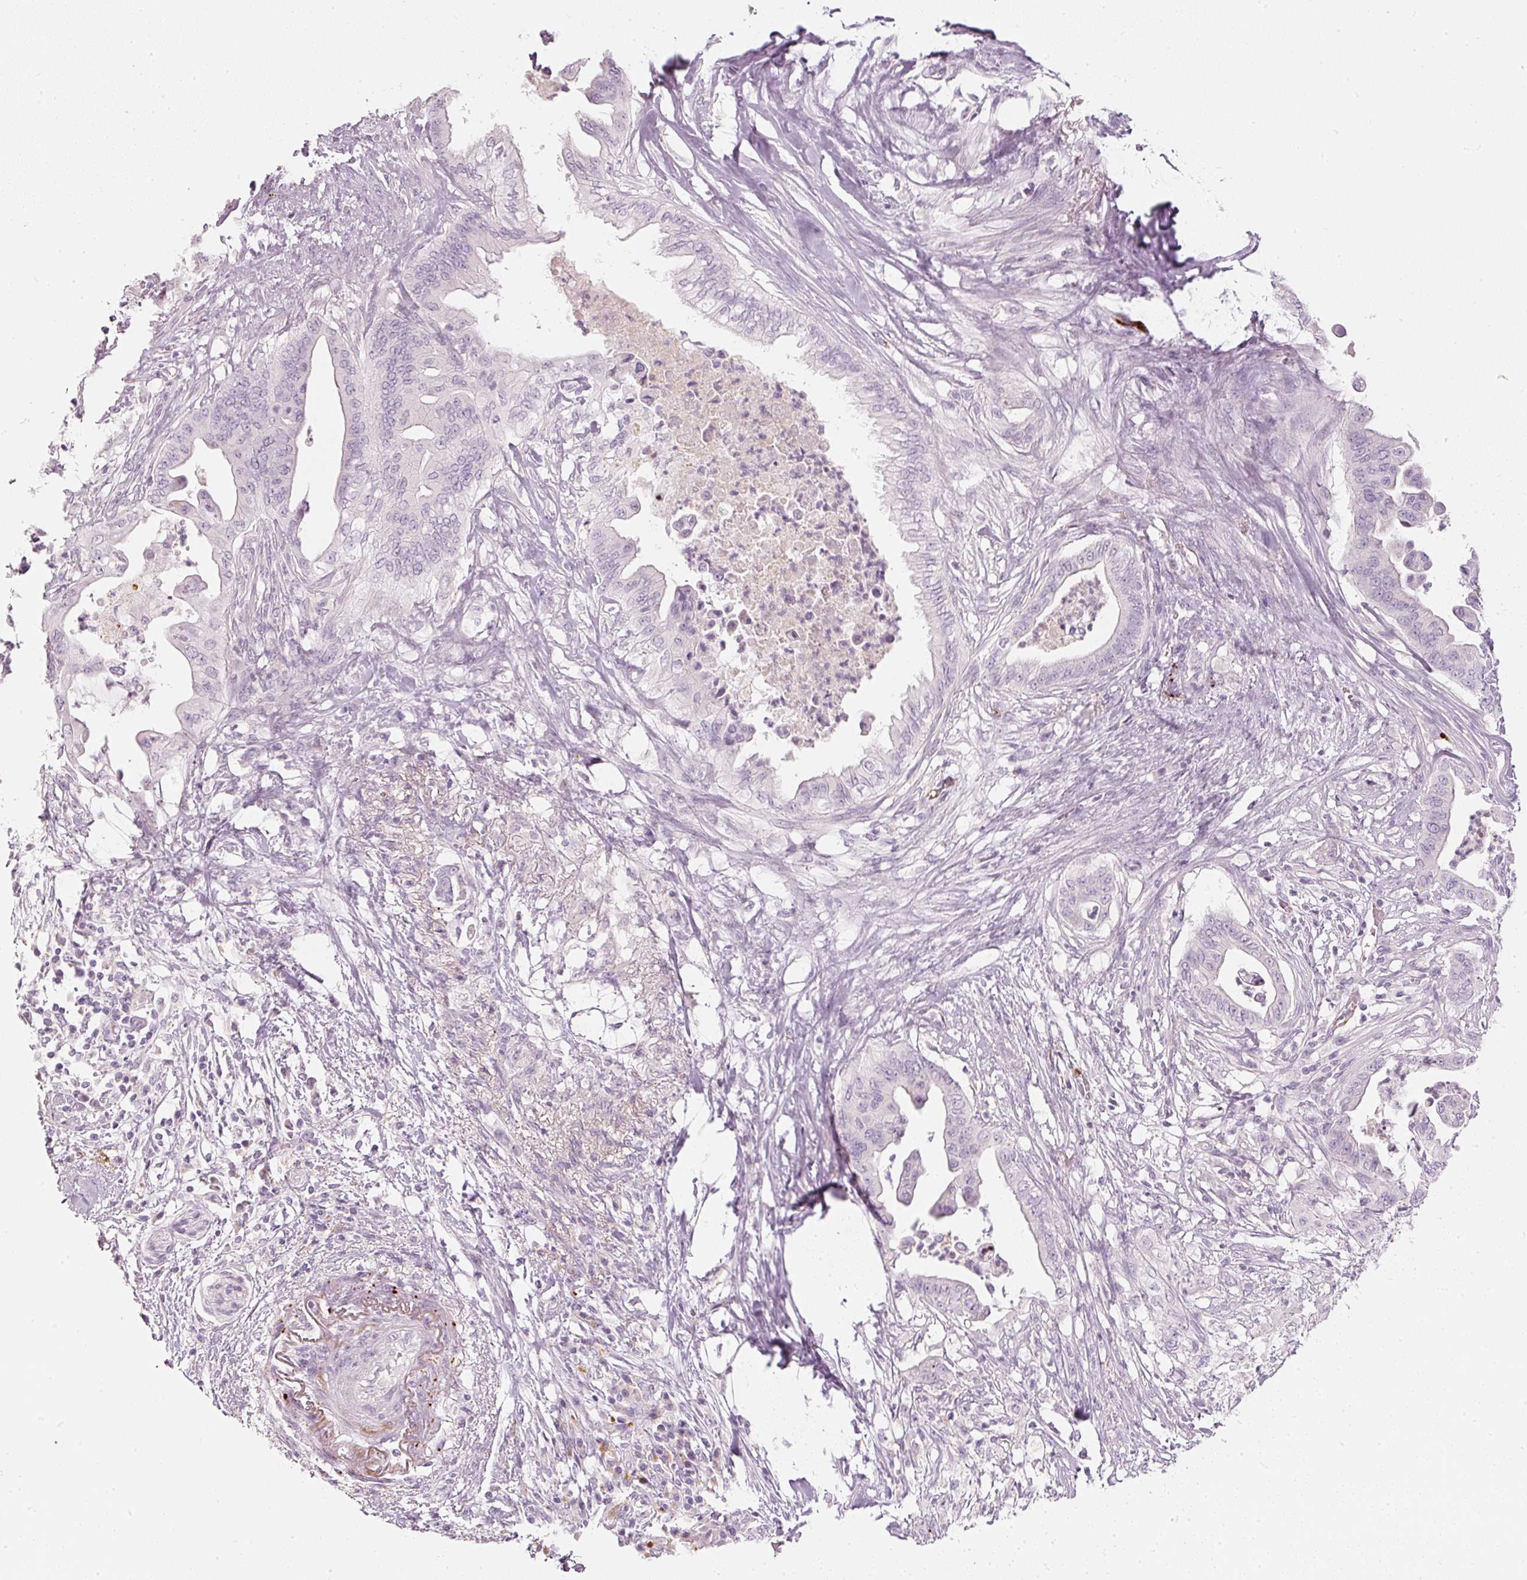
{"staining": {"intensity": "negative", "quantity": "none", "location": "none"}, "tissue": "pancreatic cancer", "cell_type": "Tumor cells", "image_type": "cancer", "snomed": [{"axis": "morphology", "description": "Adenocarcinoma, NOS"}, {"axis": "topography", "description": "Pancreas"}], "caption": "High power microscopy micrograph of an immunohistochemistry (IHC) image of pancreatic cancer (adenocarcinoma), revealing no significant staining in tumor cells.", "gene": "LECT2", "patient": {"sex": "male", "age": 58}}